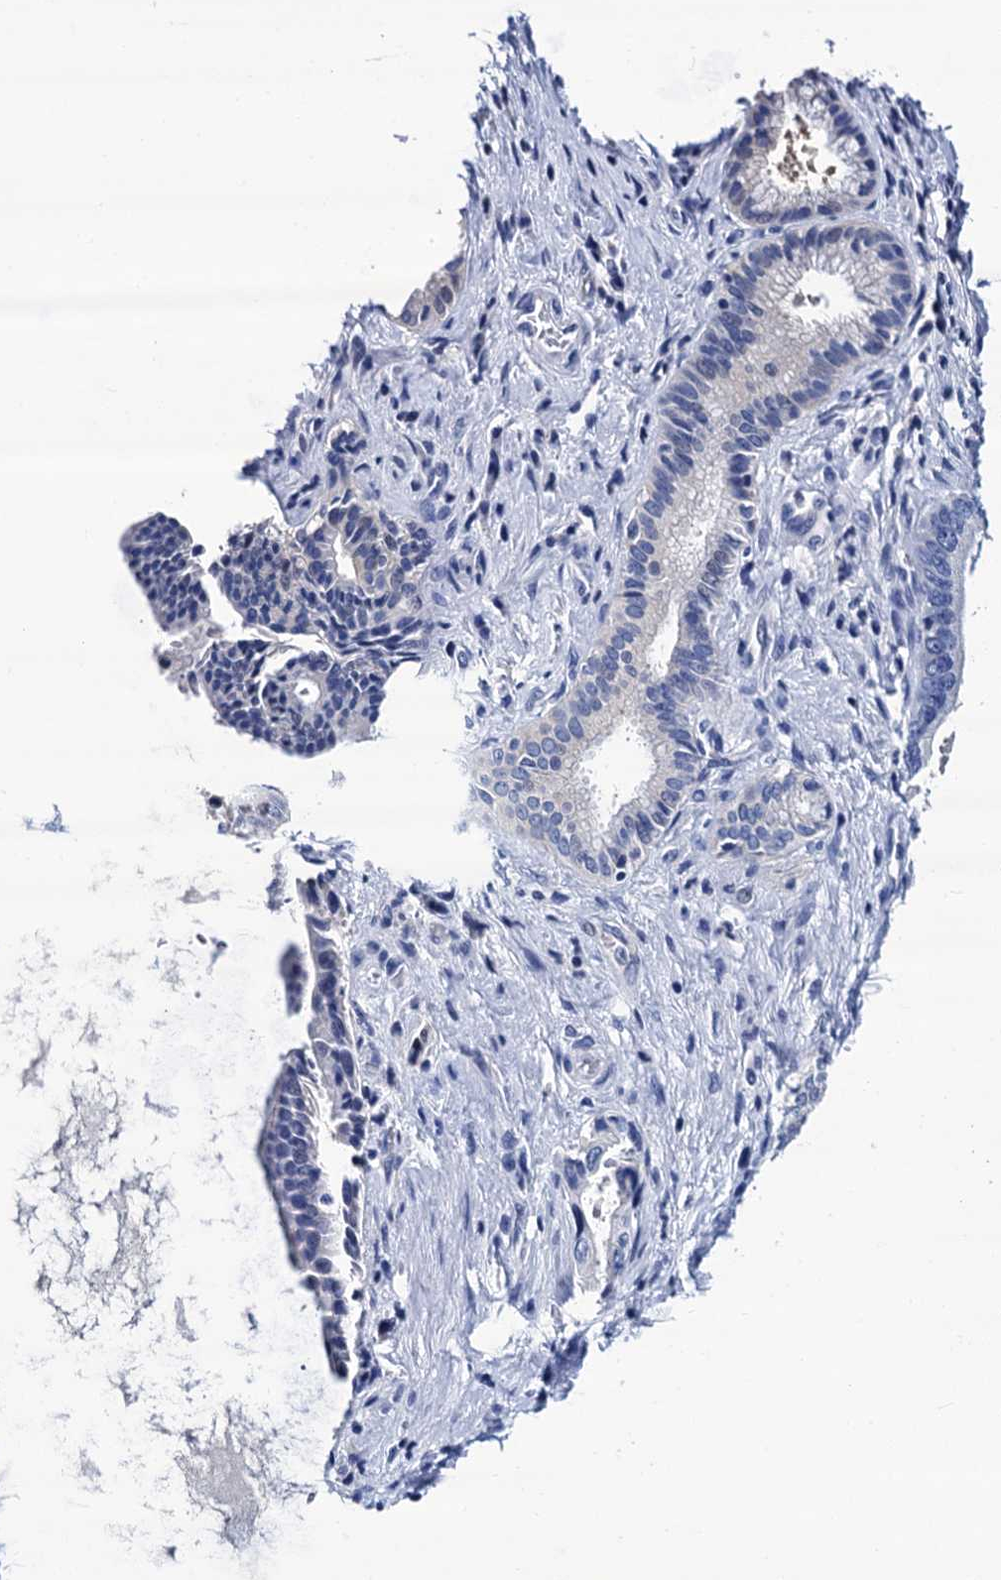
{"staining": {"intensity": "negative", "quantity": "none", "location": "none"}, "tissue": "pancreatic cancer", "cell_type": "Tumor cells", "image_type": "cancer", "snomed": [{"axis": "morphology", "description": "Adenocarcinoma, NOS"}, {"axis": "topography", "description": "Pancreas"}], "caption": "Immunohistochemistry photomicrograph of neoplastic tissue: human adenocarcinoma (pancreatic) stained with DAB displays no significant protein staining in tumor cells.", "gene": "LRRC30", "patient": {"sex": "female", "age": 55}}